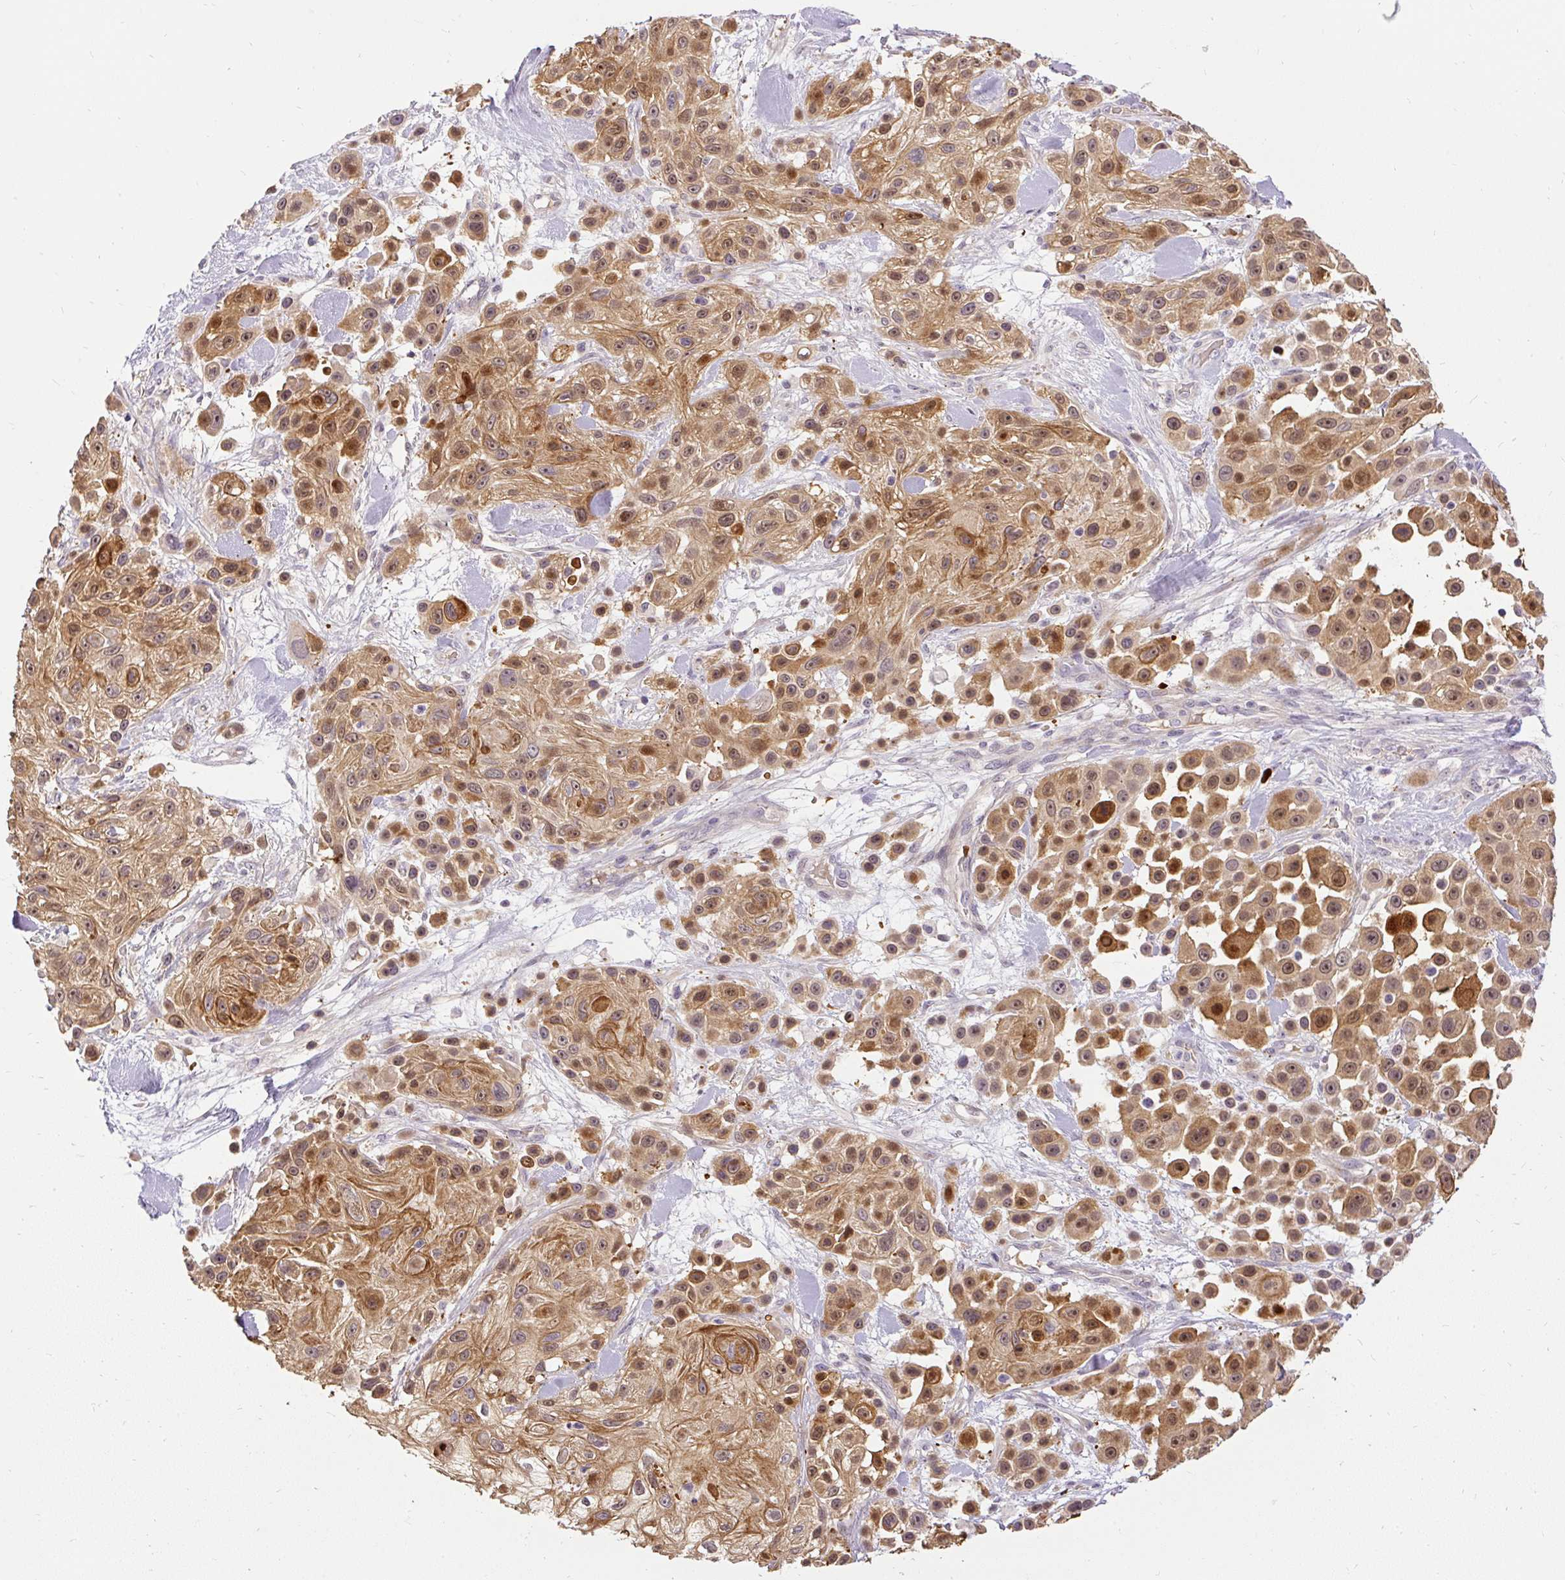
{"staining": {"intensity": "moderate", "quantity": ">75%", "location": "cytoplasmic/membranous,nuclear"}, "tissue": "skin cancer", "cell_type": "Tumor cells", "image_type": "cancer", "snomed": [{"axis": "morphology", "description": "Squamous cell carcinoma, NOS"}, {"axis": "topography", "description": "Skin"}], "caption": "Skin cancer stained with DAB IHC demonstrates medium levels of moderate cytoplasmic/membranous and nuclear expression in approximately >75% of tumor cells. (Brightfield microscopy of DAB IHC at high magnification).", "gene": "FAM117B", "patient": {"sex": "male", "age": 67}}